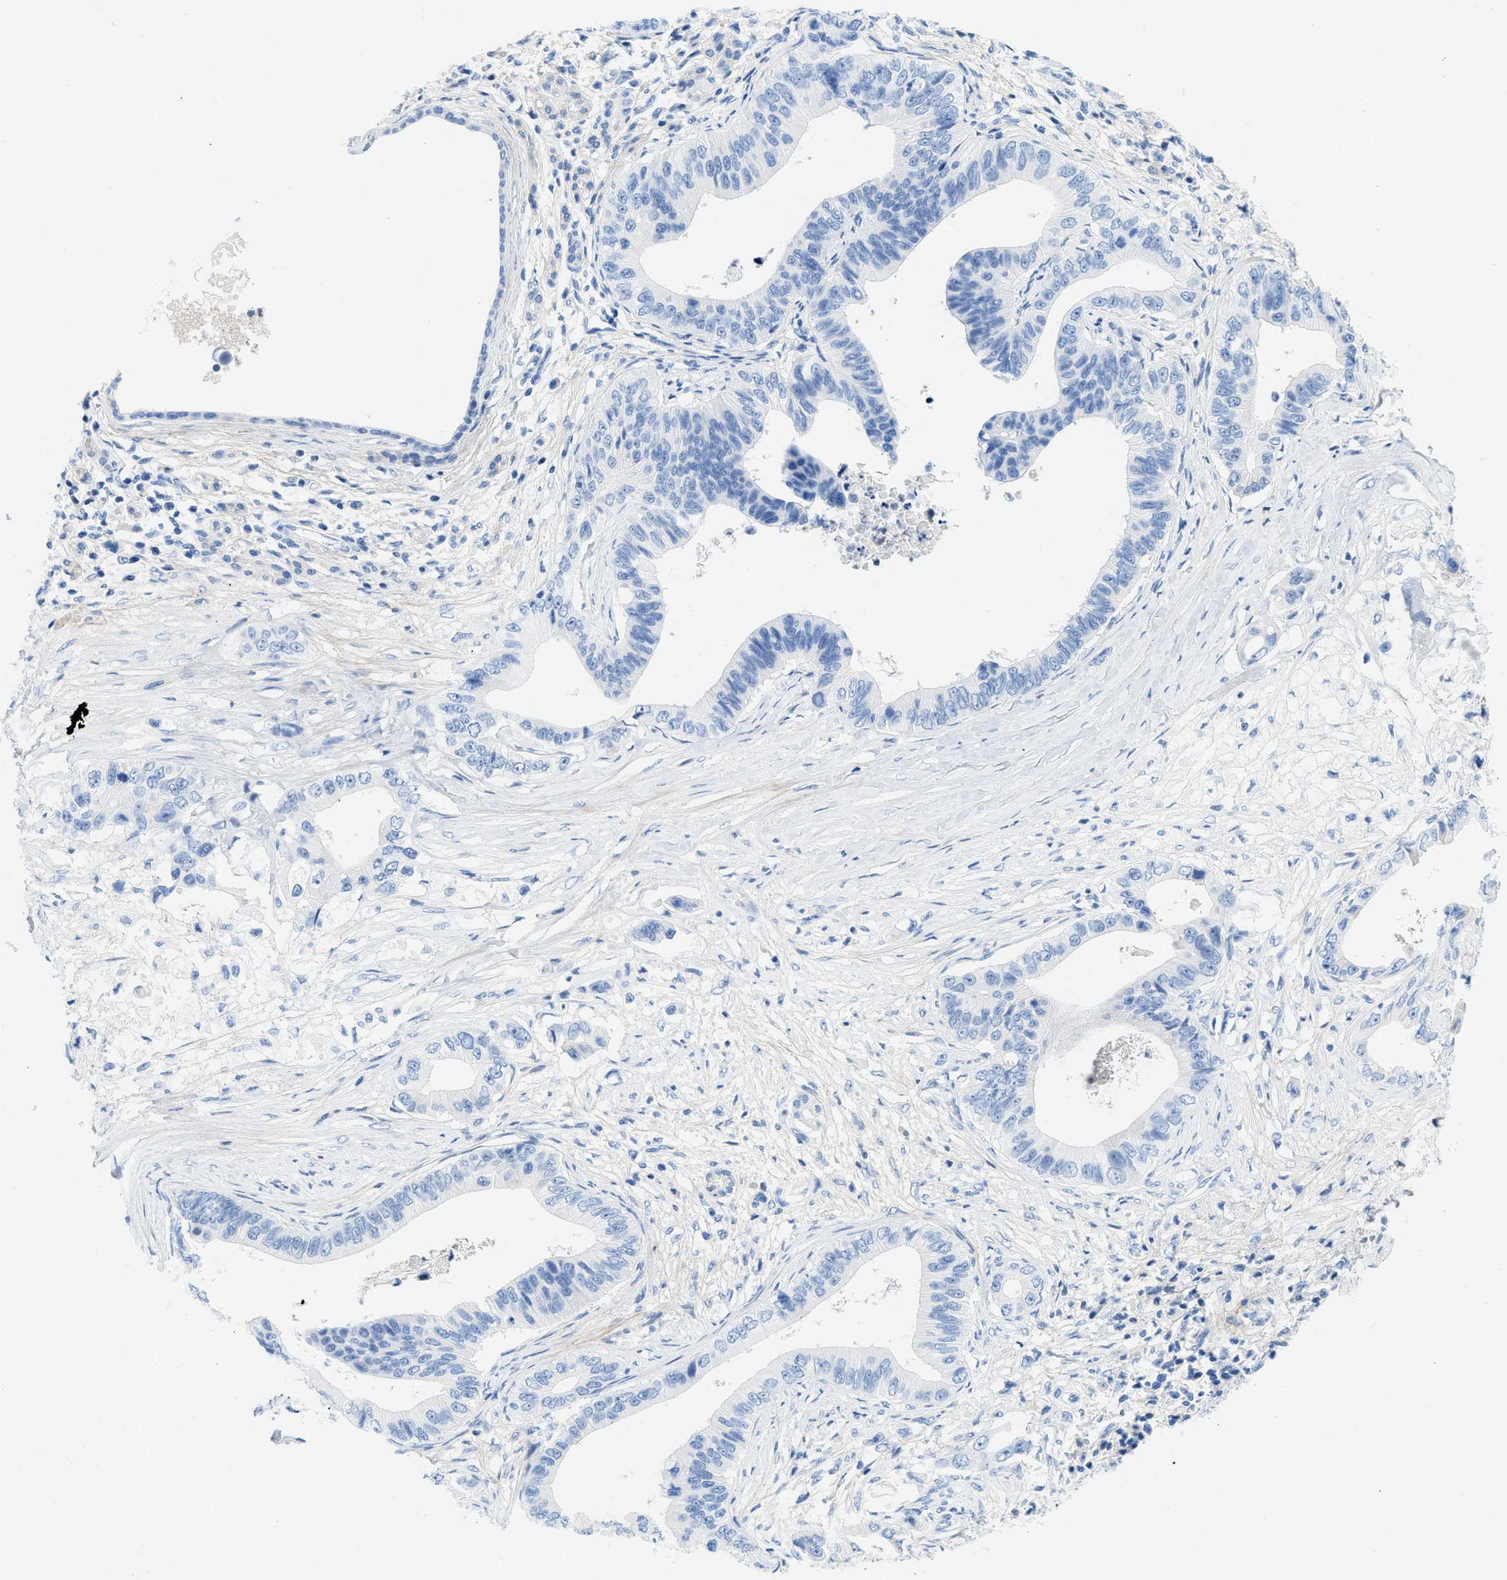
{"staining": {"intensity": "negative", "quantity": "none", "location": "none"}, "tissue": "pancreatic cancer", "cell_type": "Tumor cells", "image_type": "cancer", "snomed": [{"axis": "morphology", "description": "Adenocarcinoma, NOS"}, {"axis": "topography", "description": "Pancreas"}], "caption": "IHC micrograph of neoplastic tissue: pancreatic cancer (adenocarcinoma) stained with DAB (3,3'-diaminobenzidine) demonstrates no significant protein positivity in tumor cells. Nuclei are stained in blue.", "gene": "COL3A1", "patient": {"sex": "male", "age": 77}}